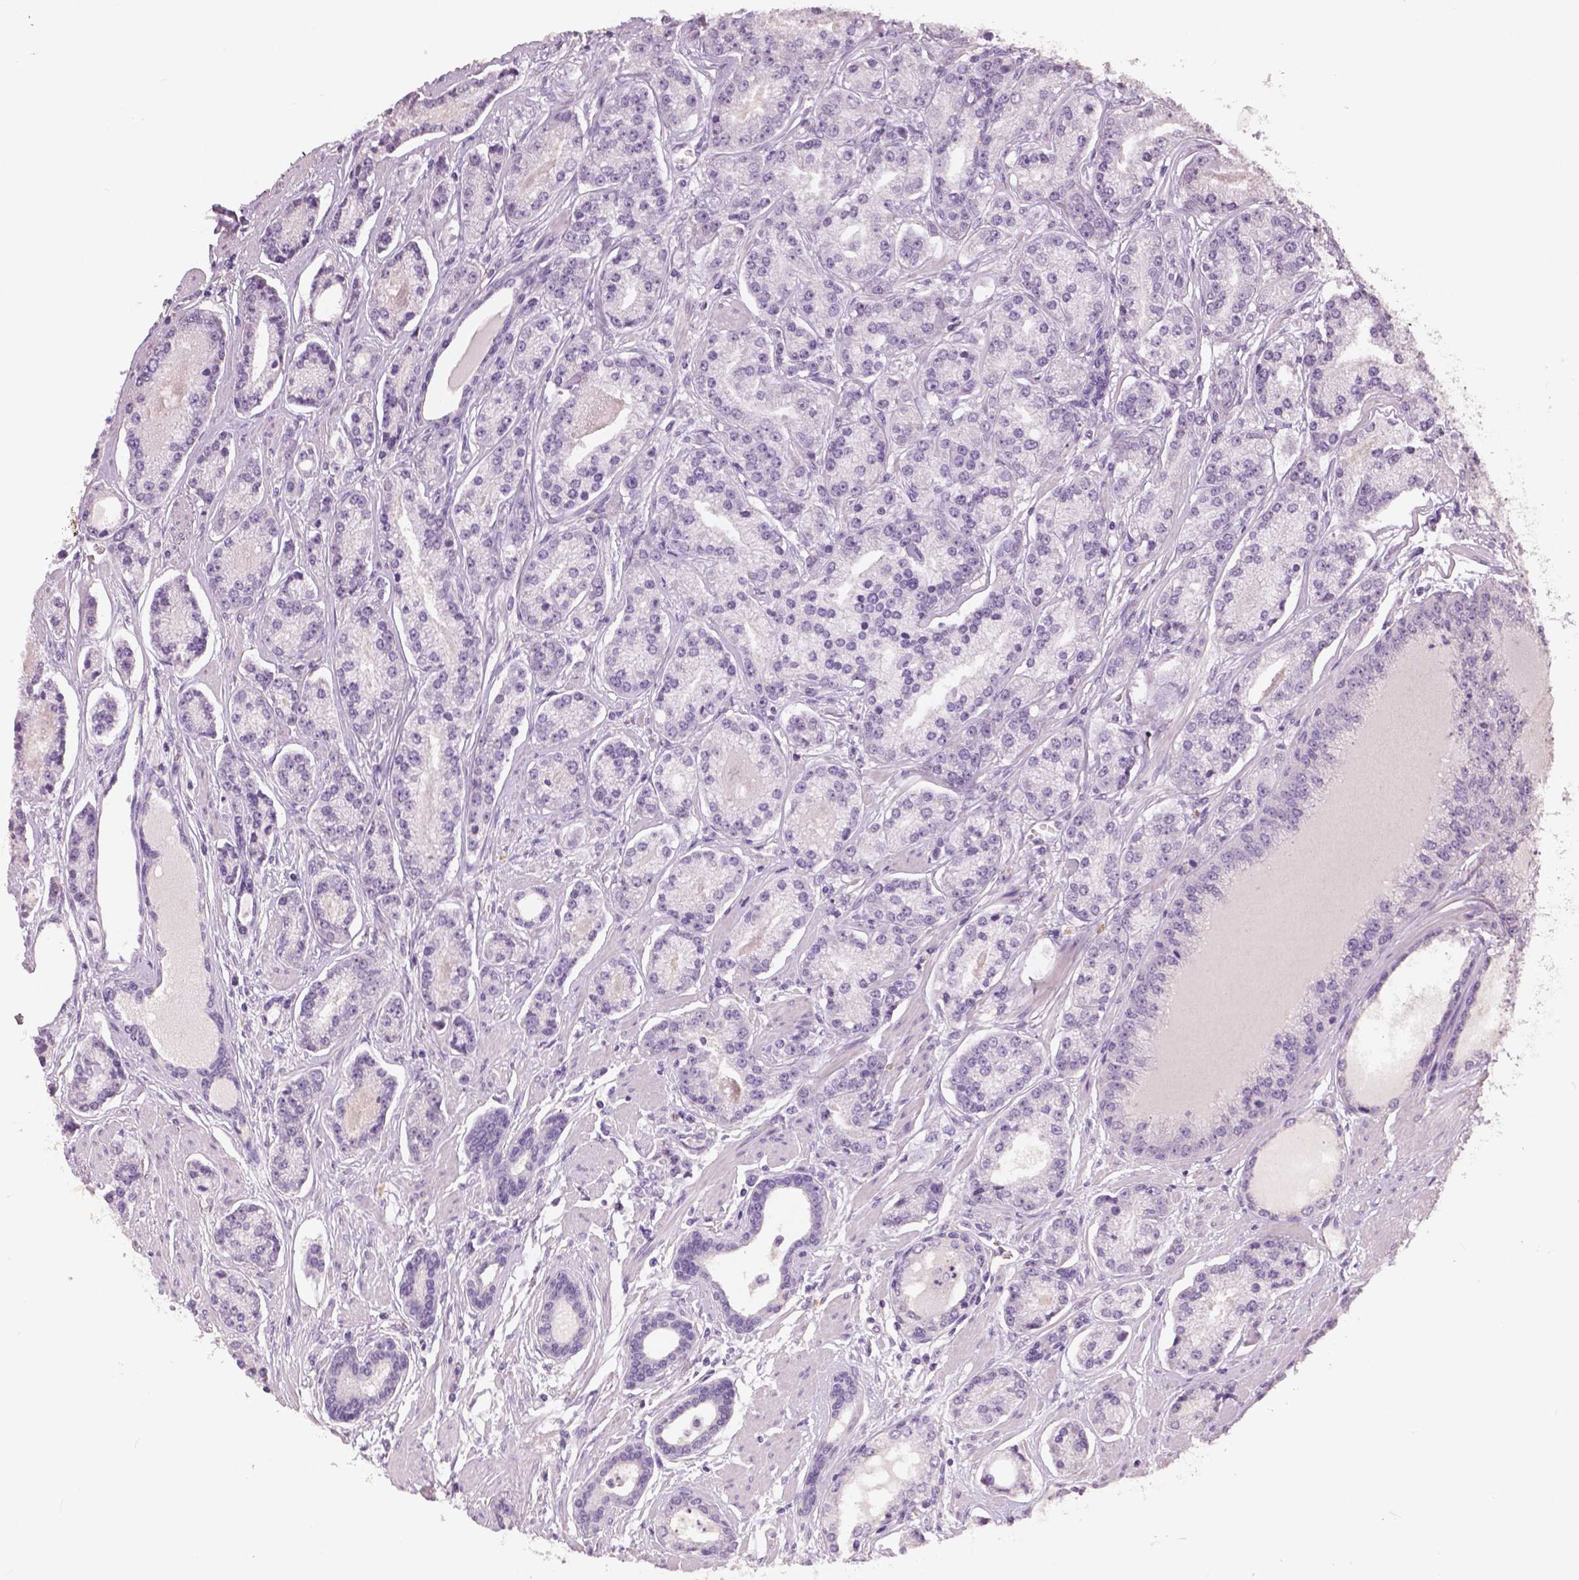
{"staining": {"intensity": "negative", "quantity": "none", "location": "none"}, "tissue": "prostate cancer", "cell_type": "Tumor cells", "image_type": "cancer", "snomed": [{"axis": "morphology", "description": "Adenocarcinoma, NOS"}, {"axis": "topography", "description": "Prostate"}], "caption": "There is no significant staining in tumor cells of prostate cancer (adenocarcinoma). (DAB IHC, high magnification).", "gene": "NECAB1", "patient": {"sex": "male", "age": 64}}